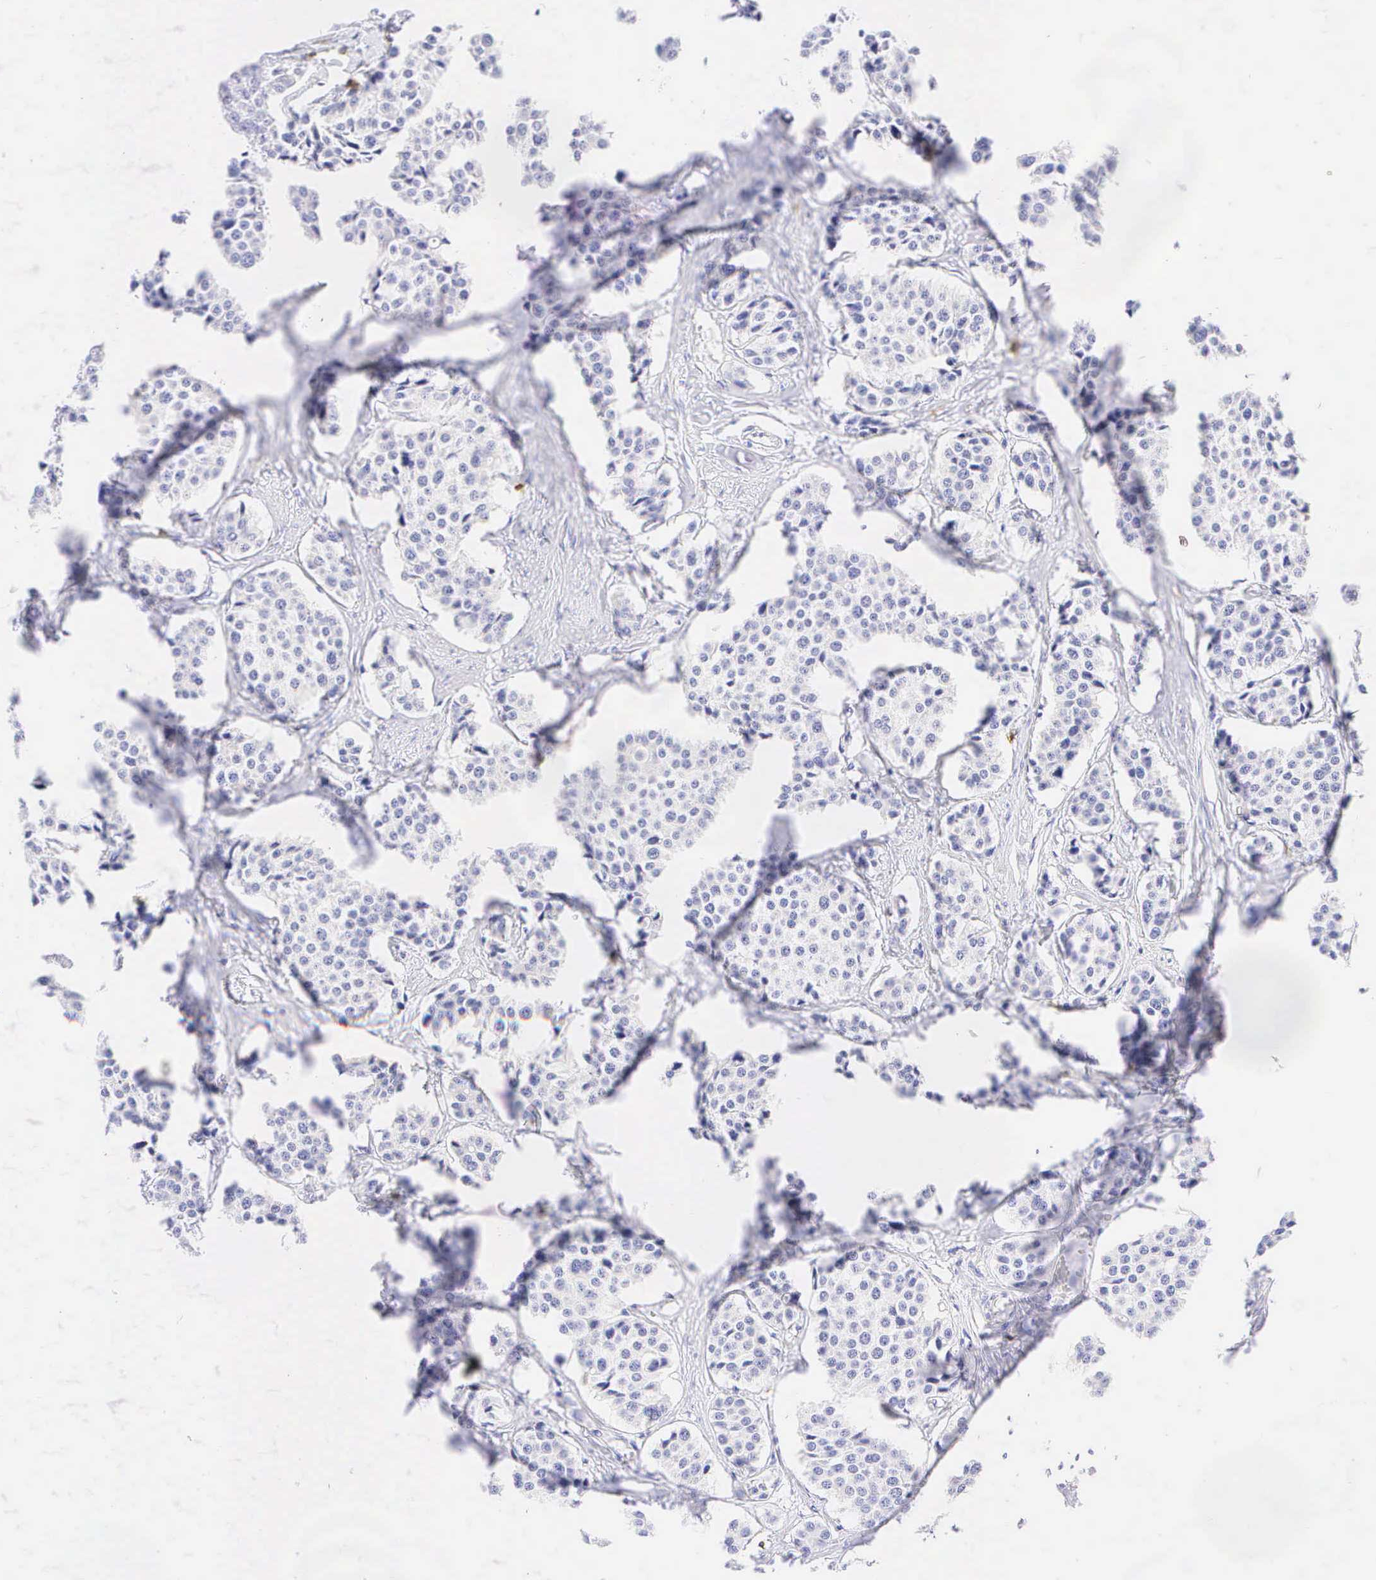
{"staining": {"intensity": "negative", "quantity": "none", "location": "none"}, "tissue": "carcinoid", "cell_type": "Tumor cells", "image_type": "cancer", "snomed": [{"axis": "morphology", "description": "Carcinoid, malignant, NOS"}, {"axis": "topography", "description": "Small intestine"}], "caption": "High power microscopy histopathology image of an immunohistochemistry (IHC) micrograph of carcinoid, revealing no significant staining in tumor cells.", "gene": "CD3E", "patient": {"sex": "male", "age": 60}}